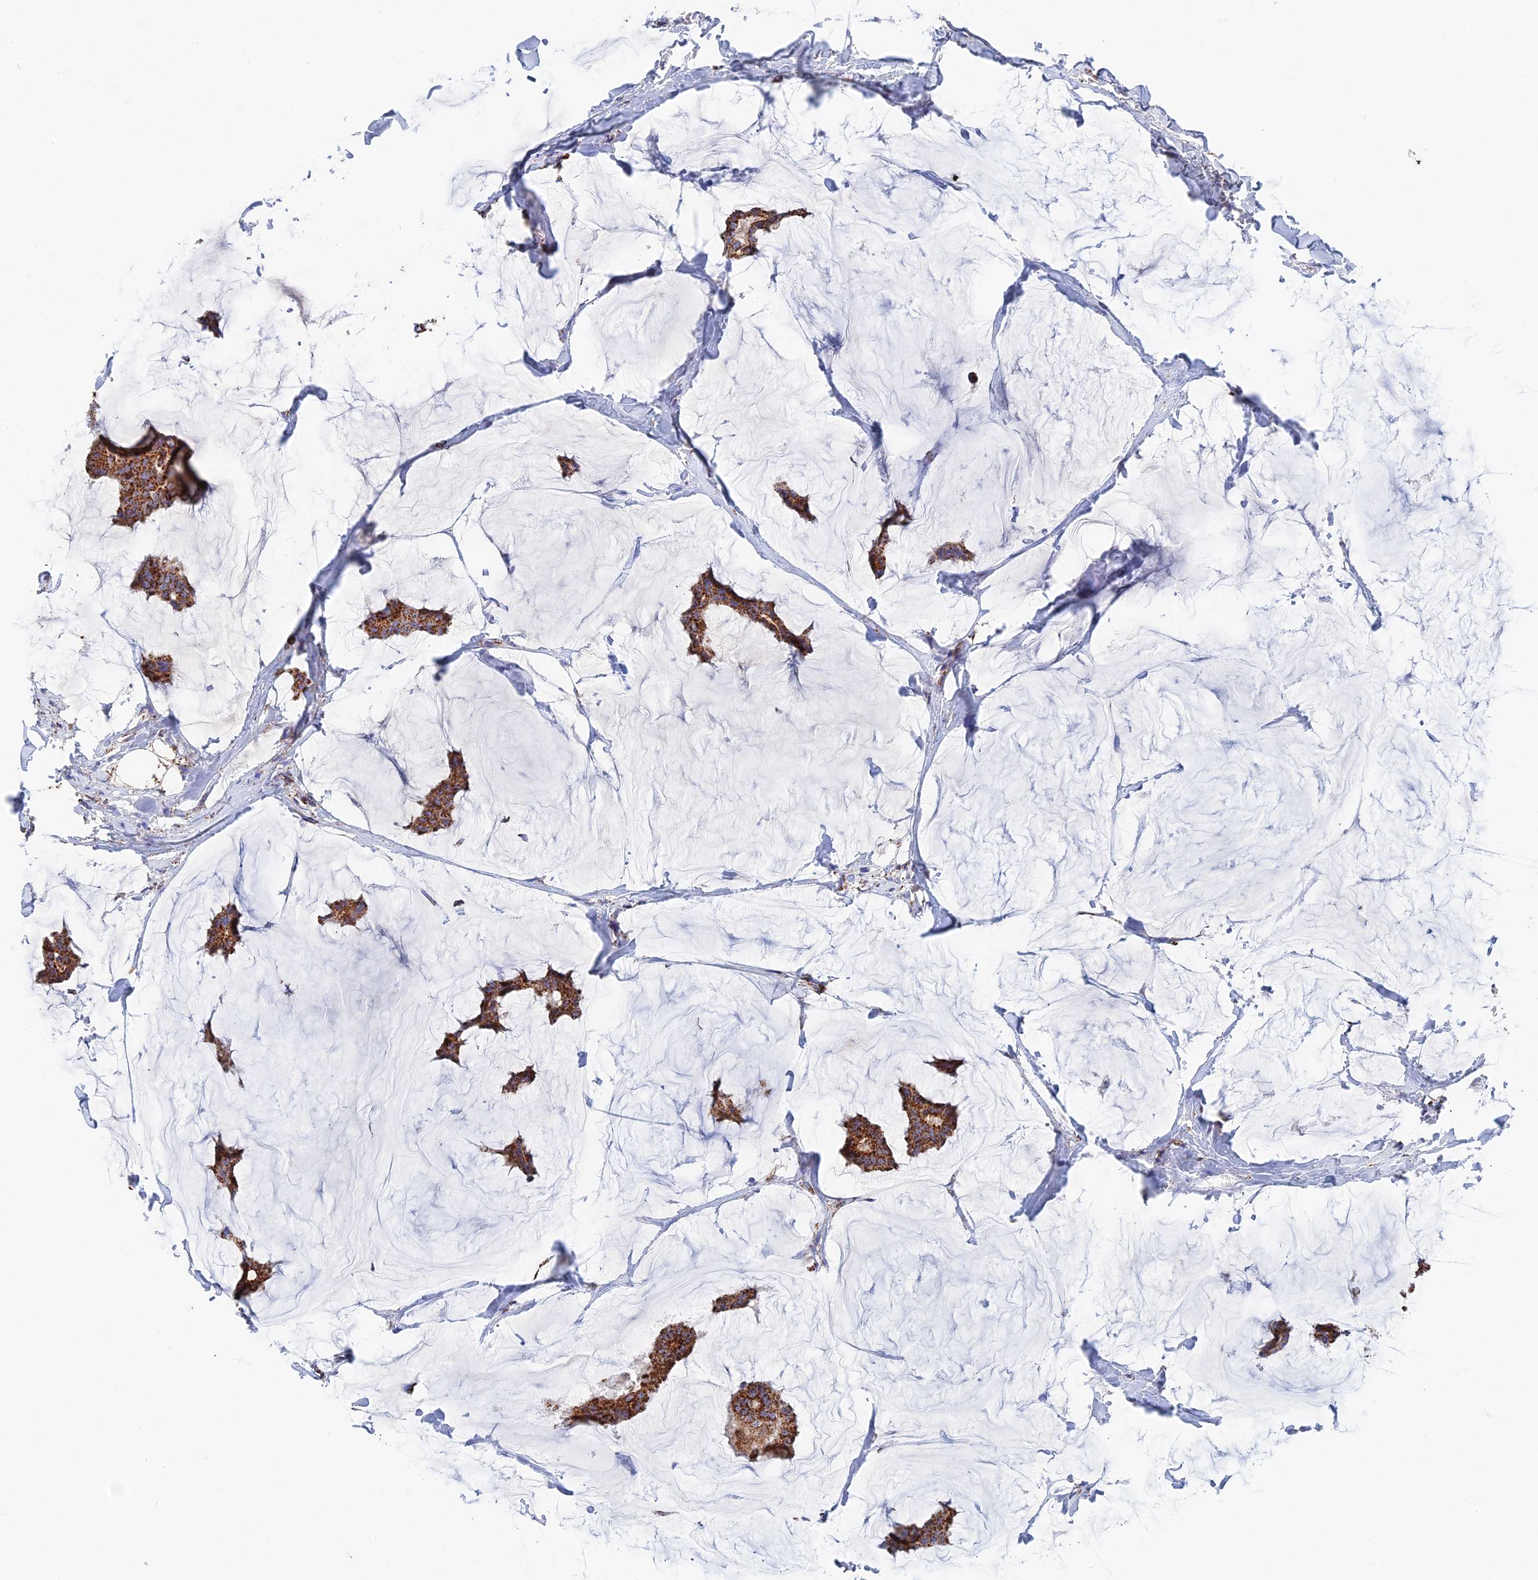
{"staining": {"intensity": "strong", "quantity": ">75%", "location": "cytoplasmic/membranous"}, "tissue": "breast cancer", "cell_type": "Tumor cells", "image_type": "cancer", "snomed": [{"axis": "morphology", "description": "Duct carcinoma"}, {"axis": "topography", "description": "Breast"}], "caption": "Immunohistochemical staining of invasive ductal carcinoma (breast) reveals strong cytoplasmic/membranous protein expression in about >75% of tumor cells. The protein of interest is stained brown, and the nuclei are stained in blue (DAB IHC with brightfield microscopy, high magnification).", "gene": "HAUS8", "patient": {"sex": "female", "age": 93}}